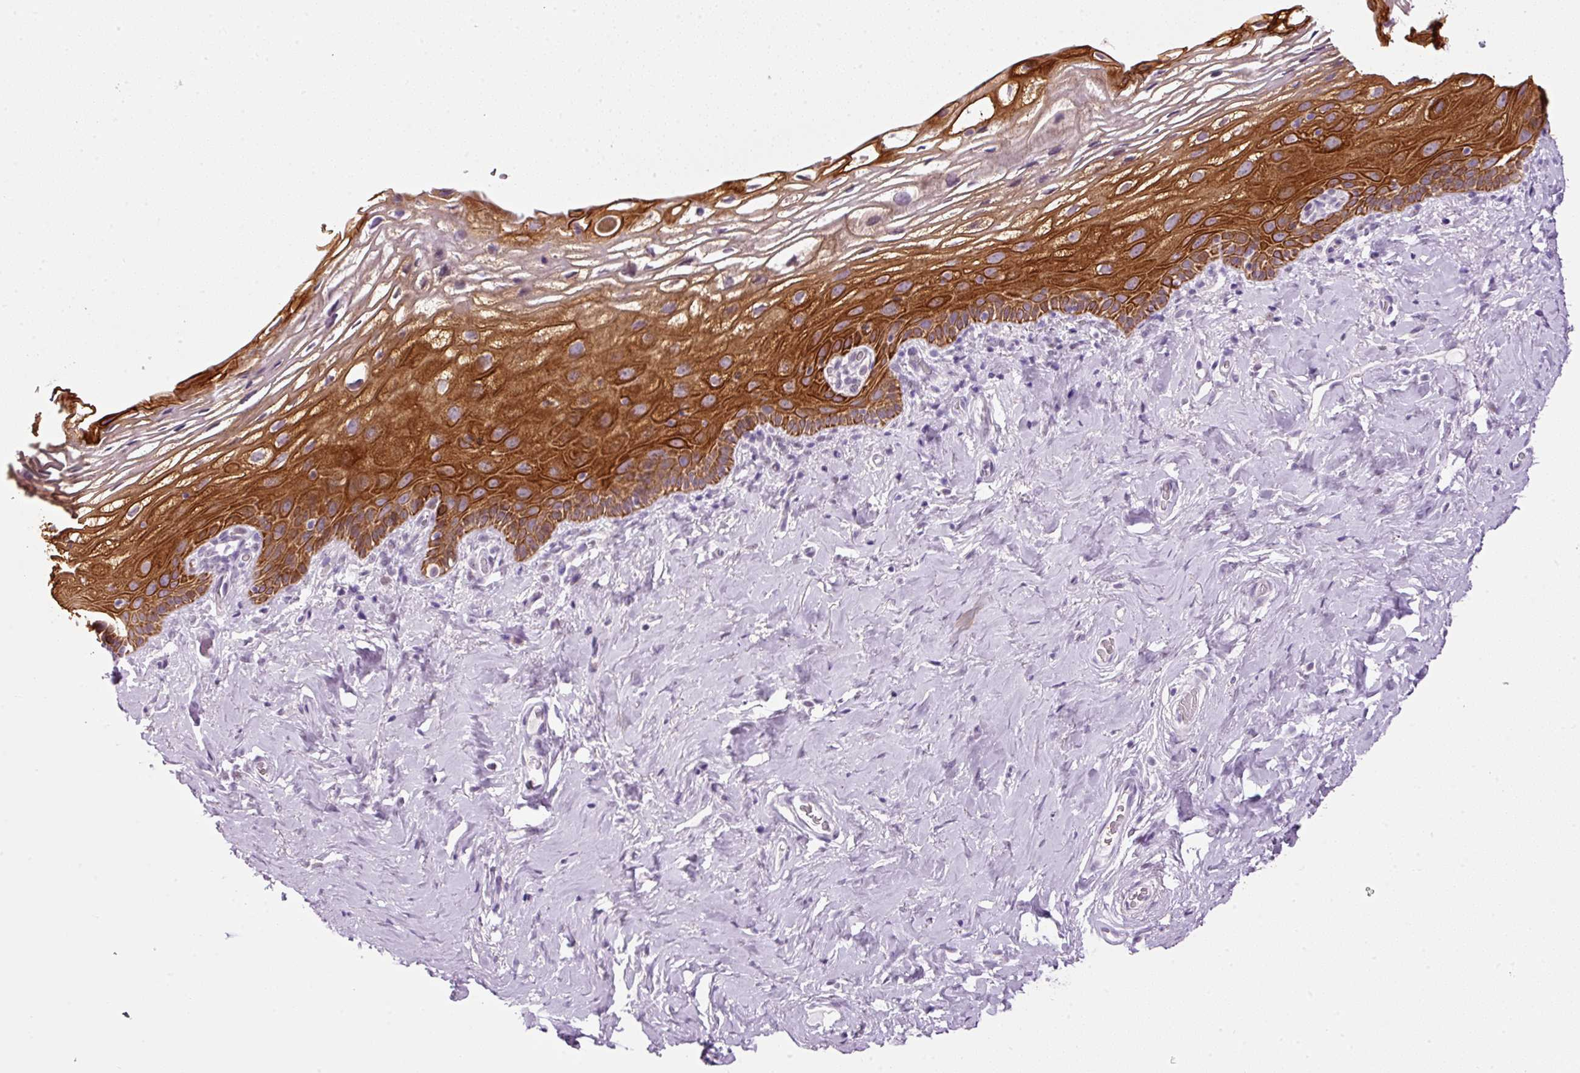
{"staining": {"intensity": "strong", "quantity": ">75%", "location": "cytoplasmic/membranous"}, "tissue": "vagina", "cell_type": "Squamous epithelial cells", "image_type": "normal", "snomed": [{"axis": "morphology", "description": "Normal tissue, NOS"}, {"axis": "morphology", "description": "Adenocarcinoma, NOS"}, {"axis": "topography", "description": "Rectum"}, {"axis": "topography", "description": "Vagina"}, {"axis": "topography", "description": "Peripheral nerve tissue"}], "caption": "IHC image of normal human vagina stained for a protein (brown), which reveals high levels of strong cytoplasmic/membranous expression in about >75% of squamous epithelial cells.", "gene": "SRC", "patient": {"sex": "female", "age": 71}}